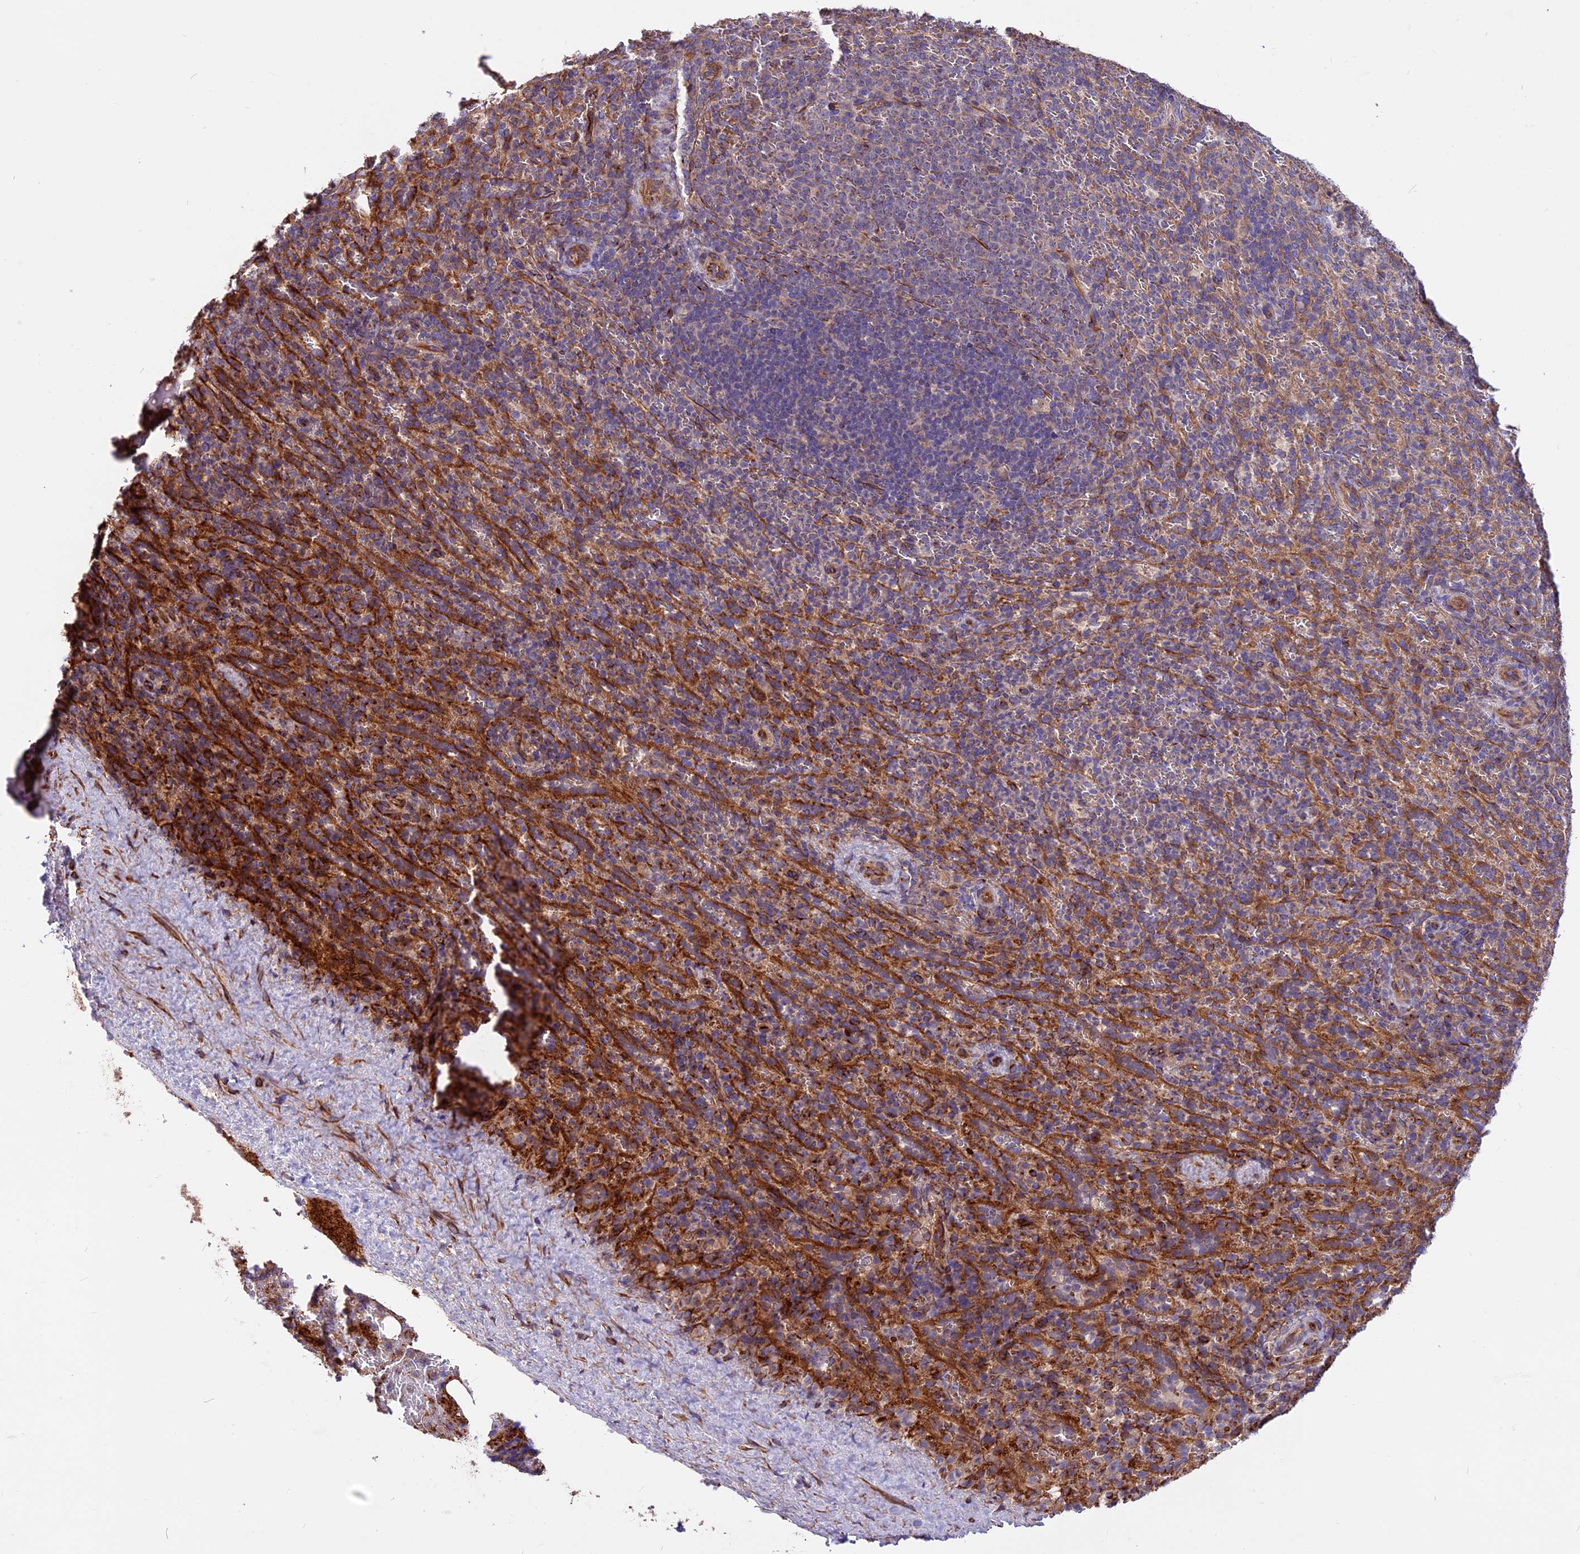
{"staining": {"intensity": "weak", "quantity": "<25%", "location": "cytoplasmic/membranous"}, "tissue": "spleen", "cell_type": "Cells in red pulp", "image_type": "normal", "snomed": [{"axis": "morphology", "description": "Normal tissue, NOS"}, {"axis": "topography", "description": "Spleen"}], "caption": "Spleen stained for a protein using immunohistochemistry demonstrates no staining cells in red pulp.", "gene": "ANO3", "patient": {"sex": "female", "age": 21}}